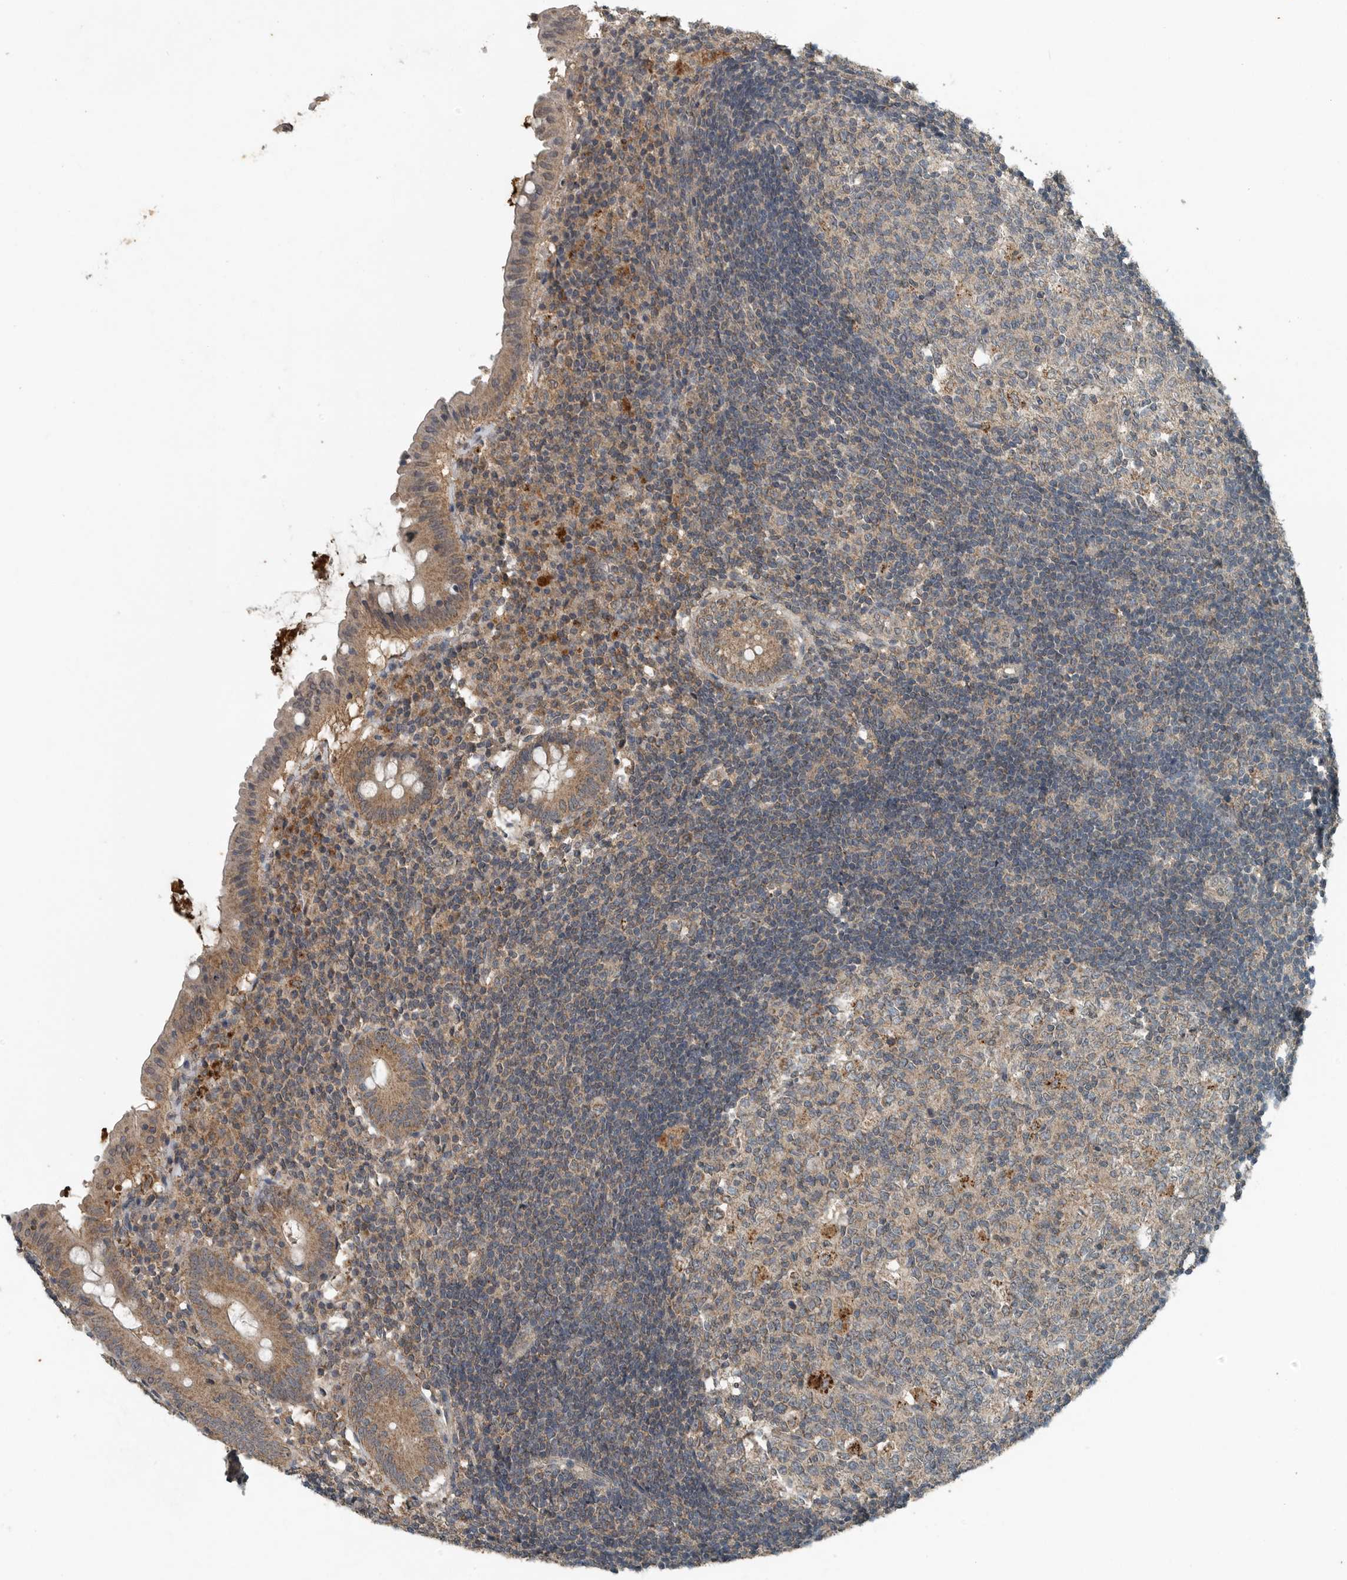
{"staining": {"intensity": "weak", "quantity": ">75%", "location": "cytoplasmic/membranous"}, "tissue": "appendix", "cell_type": "Glandular cells", "image_type": "normal", "snomed": [{"axis": "morphology", "description": "Normal tissue, NOS"}, {"axis": "topography", "description": "Appendix"}], "caption": "Human appendix stained for a protein (brown) demonstrates weak cytoplasmic/membranous positive positivity in approximately >75% of glandular cells.", "gene": "IL6ST", "patient": {"sex": "female", "age": 54}}